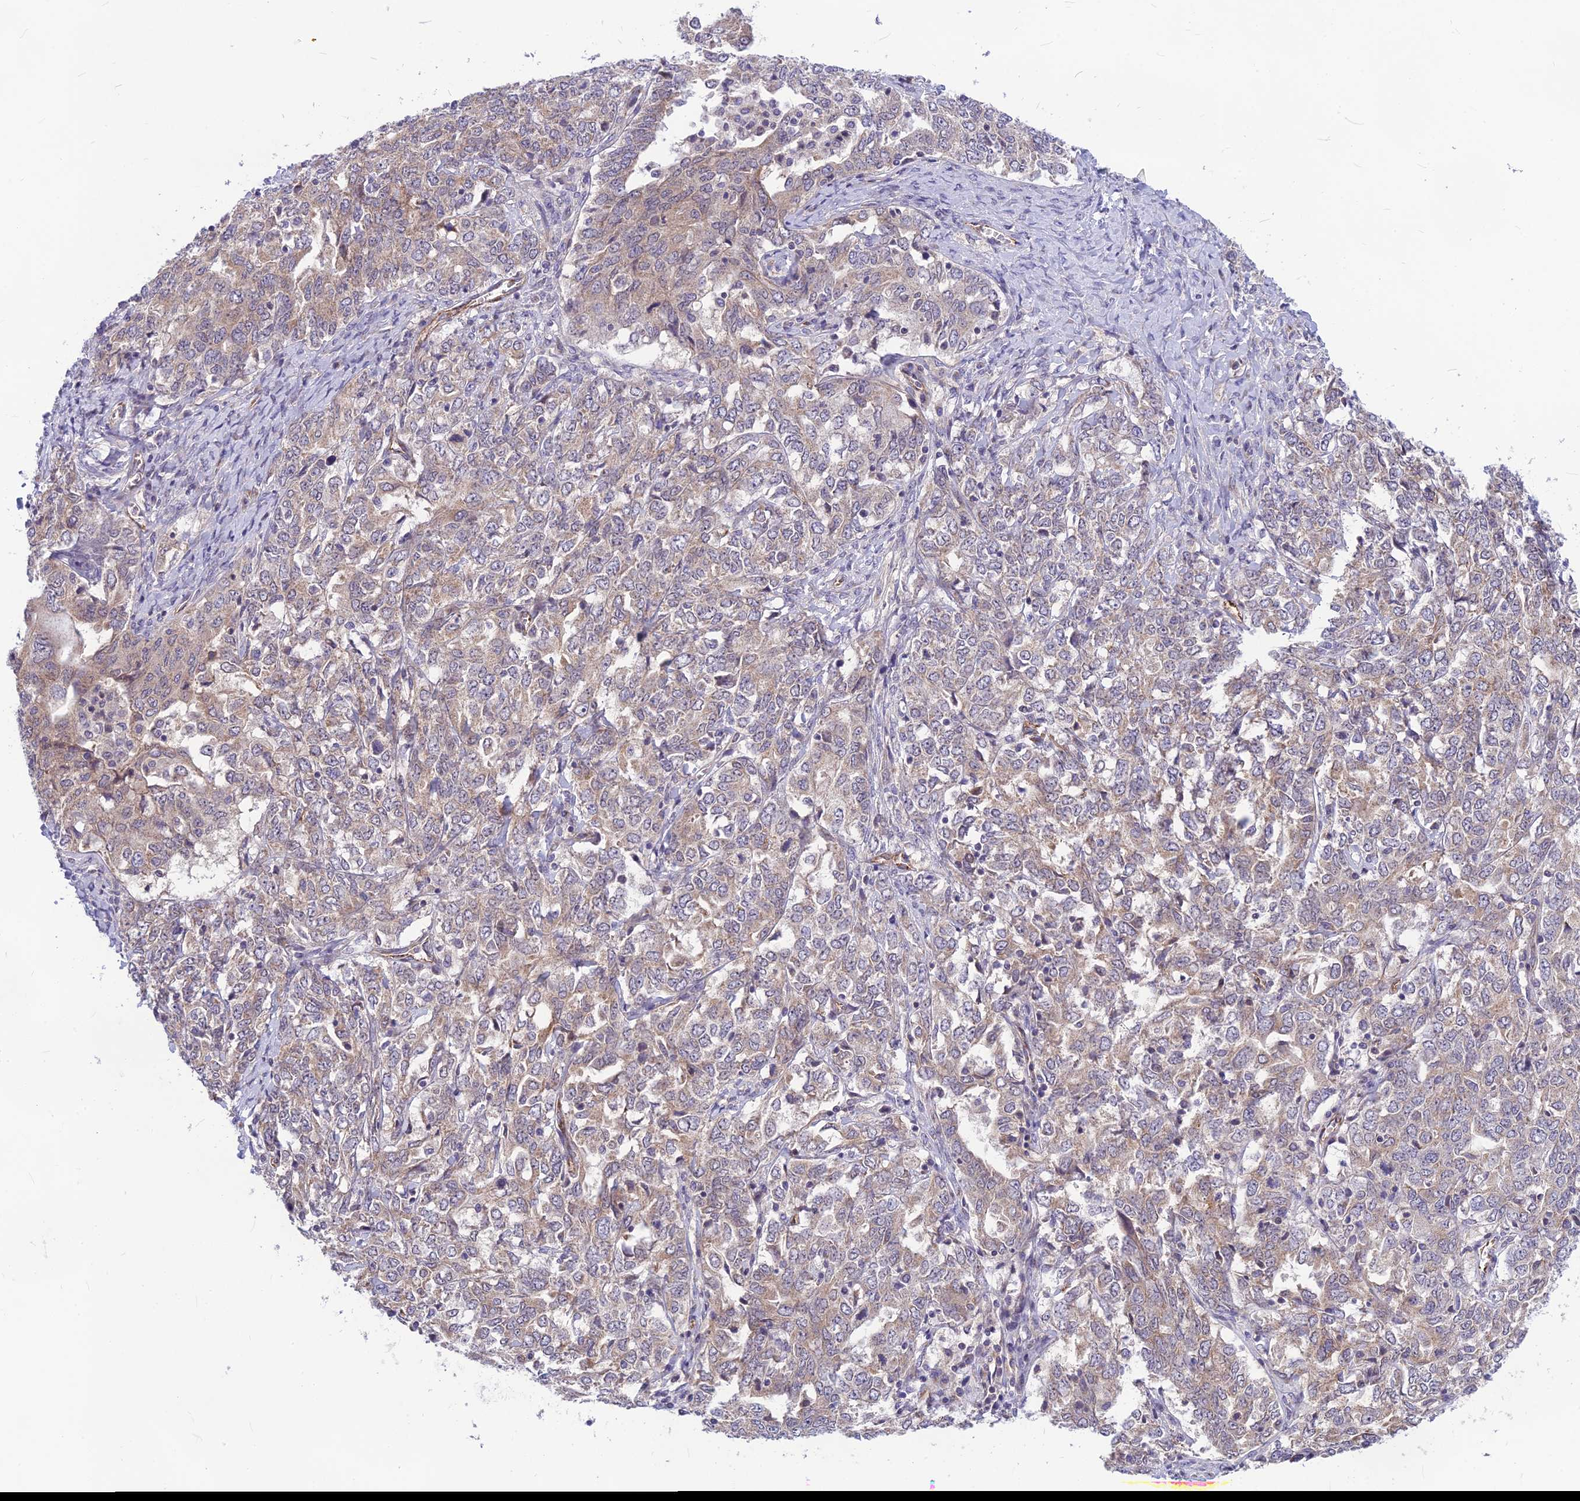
{"staining": {"intensity": "weak", "quantity": ">75%", "location": "cytoplasmic/membranous"}, "tissue": "ovarian cancer", "cell_type": "Tumor cells", "image_type": "cancer", "snomed": [{"axis": "morphology", "description": "Carcinoma, endometroid"}, {"axis": "topography", "description": "Ovary"}], "caption": "Endometroid carcinoma (ovarian) stained for a protein shows weak cytoplasmic/membranous positivity in tumor cells.", "gene": "PTCD2", "patient": {"sex": "female", "age": 62}}